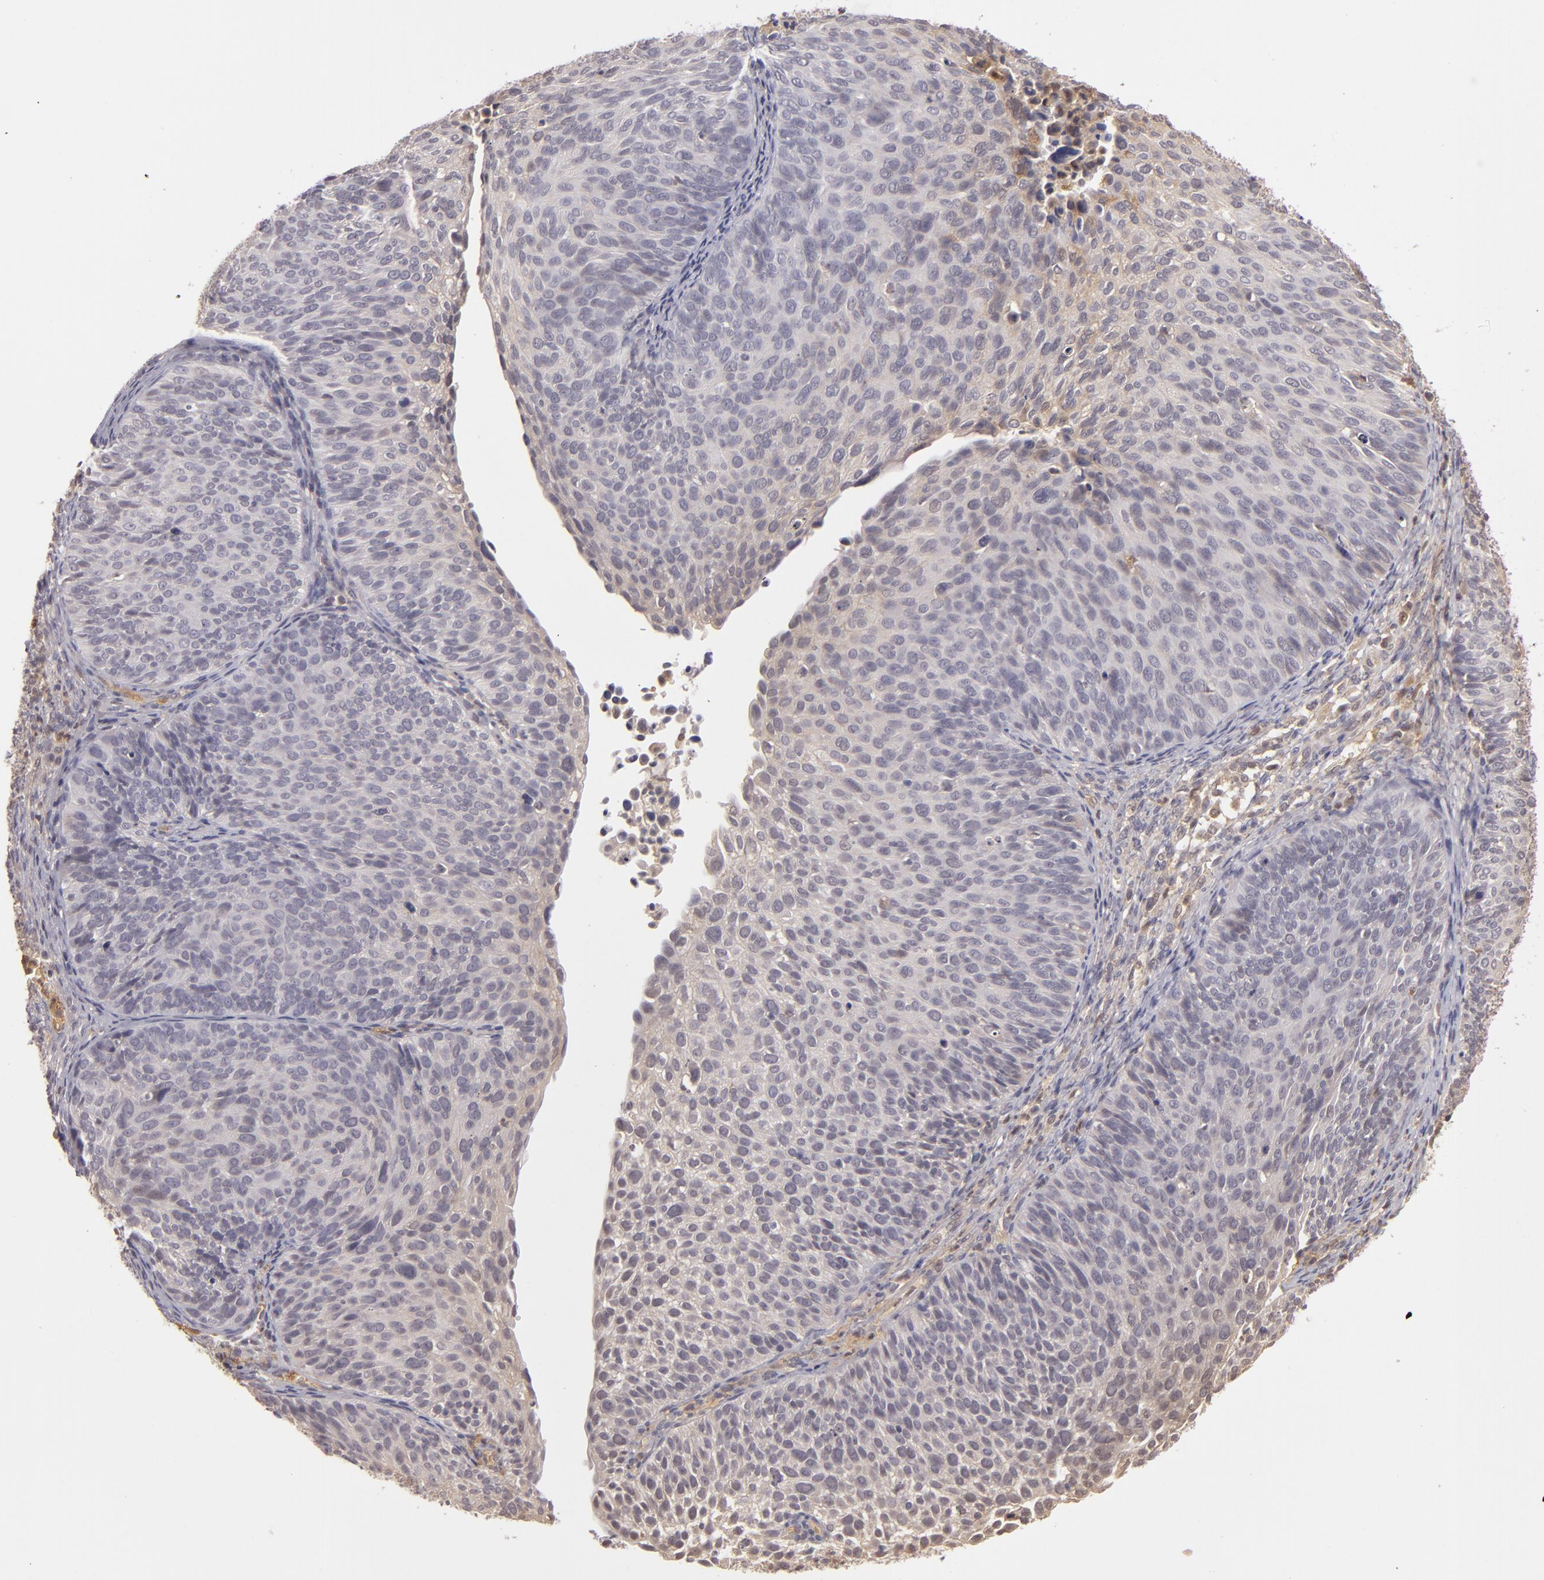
{"staining": {"intensity": "weak", "quantity": ">75%", "location": "cytoplasmic/membranous"}, "tissue": "cervical cancer", "cell_type": "Tumor cells", "image_type": "cancer", "snomed": [{"axis": "morphology", "description": "Squamous cell carcinoma, NOS"}, {"axis": "topography", "description": "Cervix"}], "caption": "The immunohistochemical stain highlights weak cytoplasmic/membranous expression in tumor cells of squamous cell carcinoma (cervical) tissue.", "gene": "LRG1", "patient": {"sex": "female", "age": 36}}